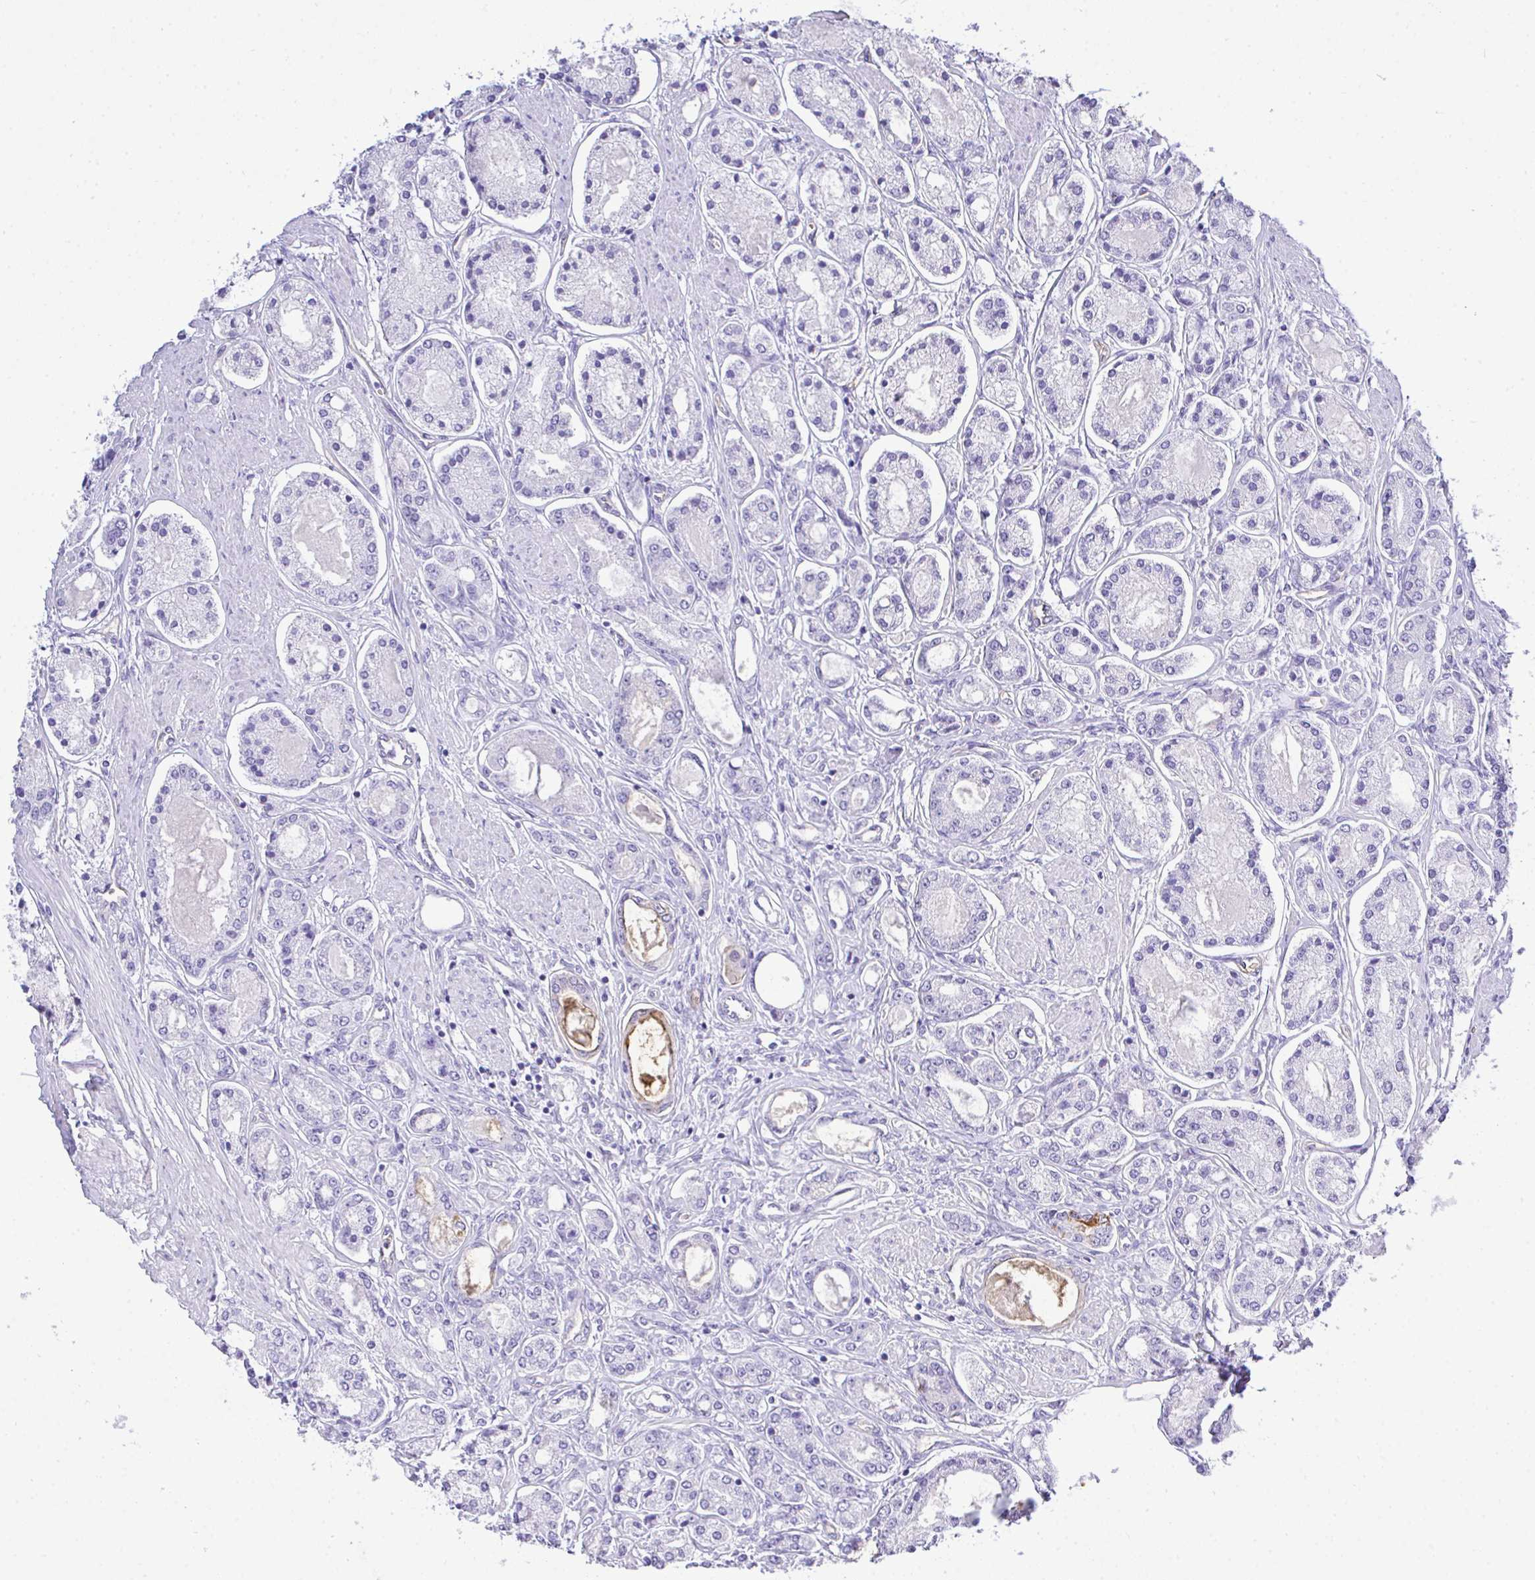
{"staining": {"intensity": "negative", "quantity": "none", "location": "none"}, "tissue": "prostate cancer", "cell_type": "Tumor cells", "image_type": "cancer", "snomed": [{"axis": "morphology", "description": "Adenocarcinoma, High grade"}, {"axis": "topography", "description": "Prostate"}], "caption": "This is a photomicrograph of IHC staining of prostate high-grade adenocarcinoma, which shows no expression in tumor cells.", "gene": "AKR1D1", "patient": {"sex": "male", "age": 66}}